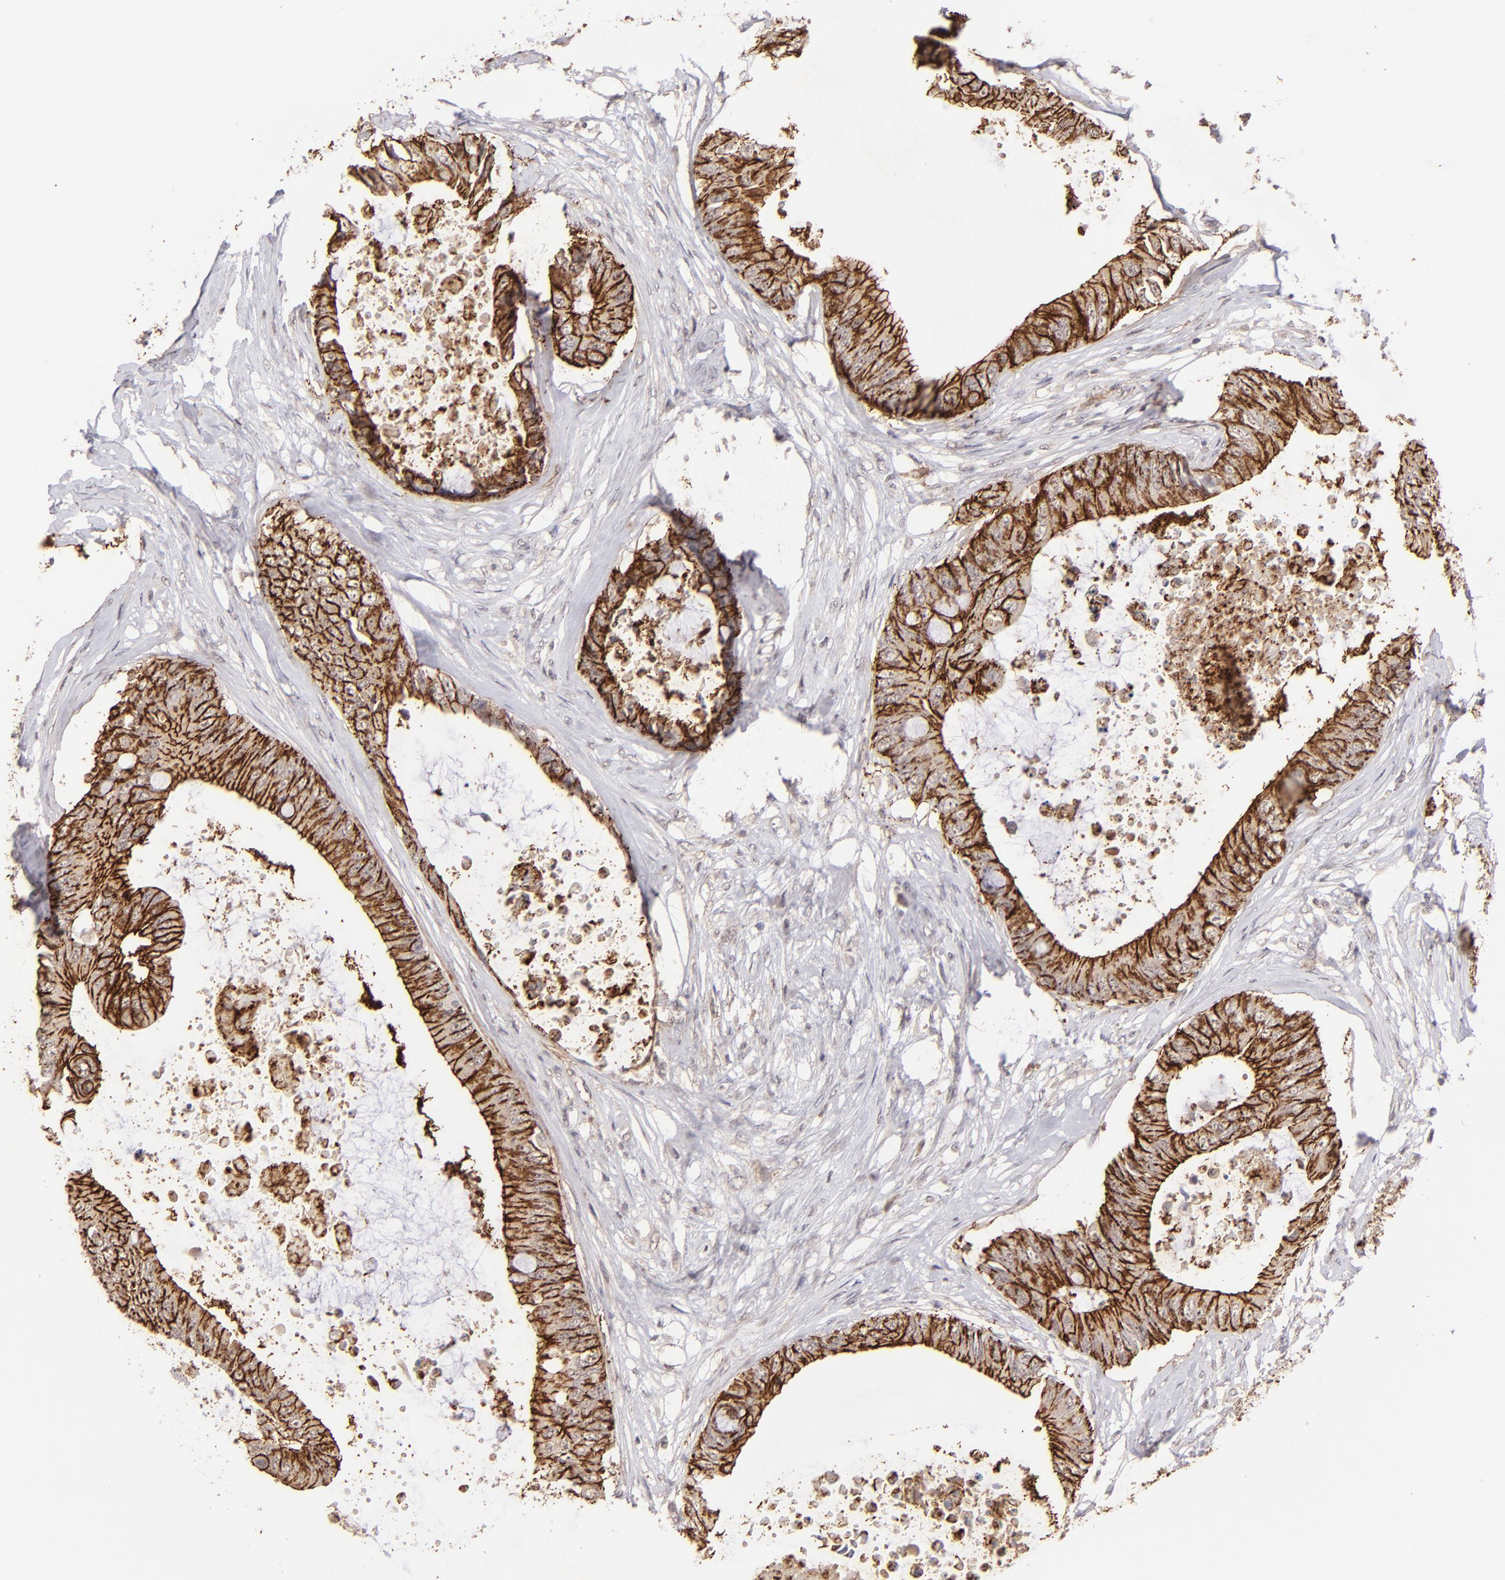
{"staining": {"intensity": "moderate", "quantity": ">75%", "location": "cytoplasmic/membranous"}, "tissue": "colorectal cancer", "cell_type": "Tumor cells", "image_type": "cancer", "snomed": [{"axis": "morphology", "description": "Normal tissue, NOS"}, {"axis": "morphology", "description": "Adenocarcinoma, NOS"}, {"axis": "topography", "description": "Rectum"}, {"axis": "topography", "description": "Peripheral nerve tissue"}], "caption": "Tumor cells demonstrate medium levels of moderate cytoplasmic/membranous staining in about >75% of cells in colorectal cancer.", "gene": "CLDN1", "patient": {"sex": "female", "age": 77}}